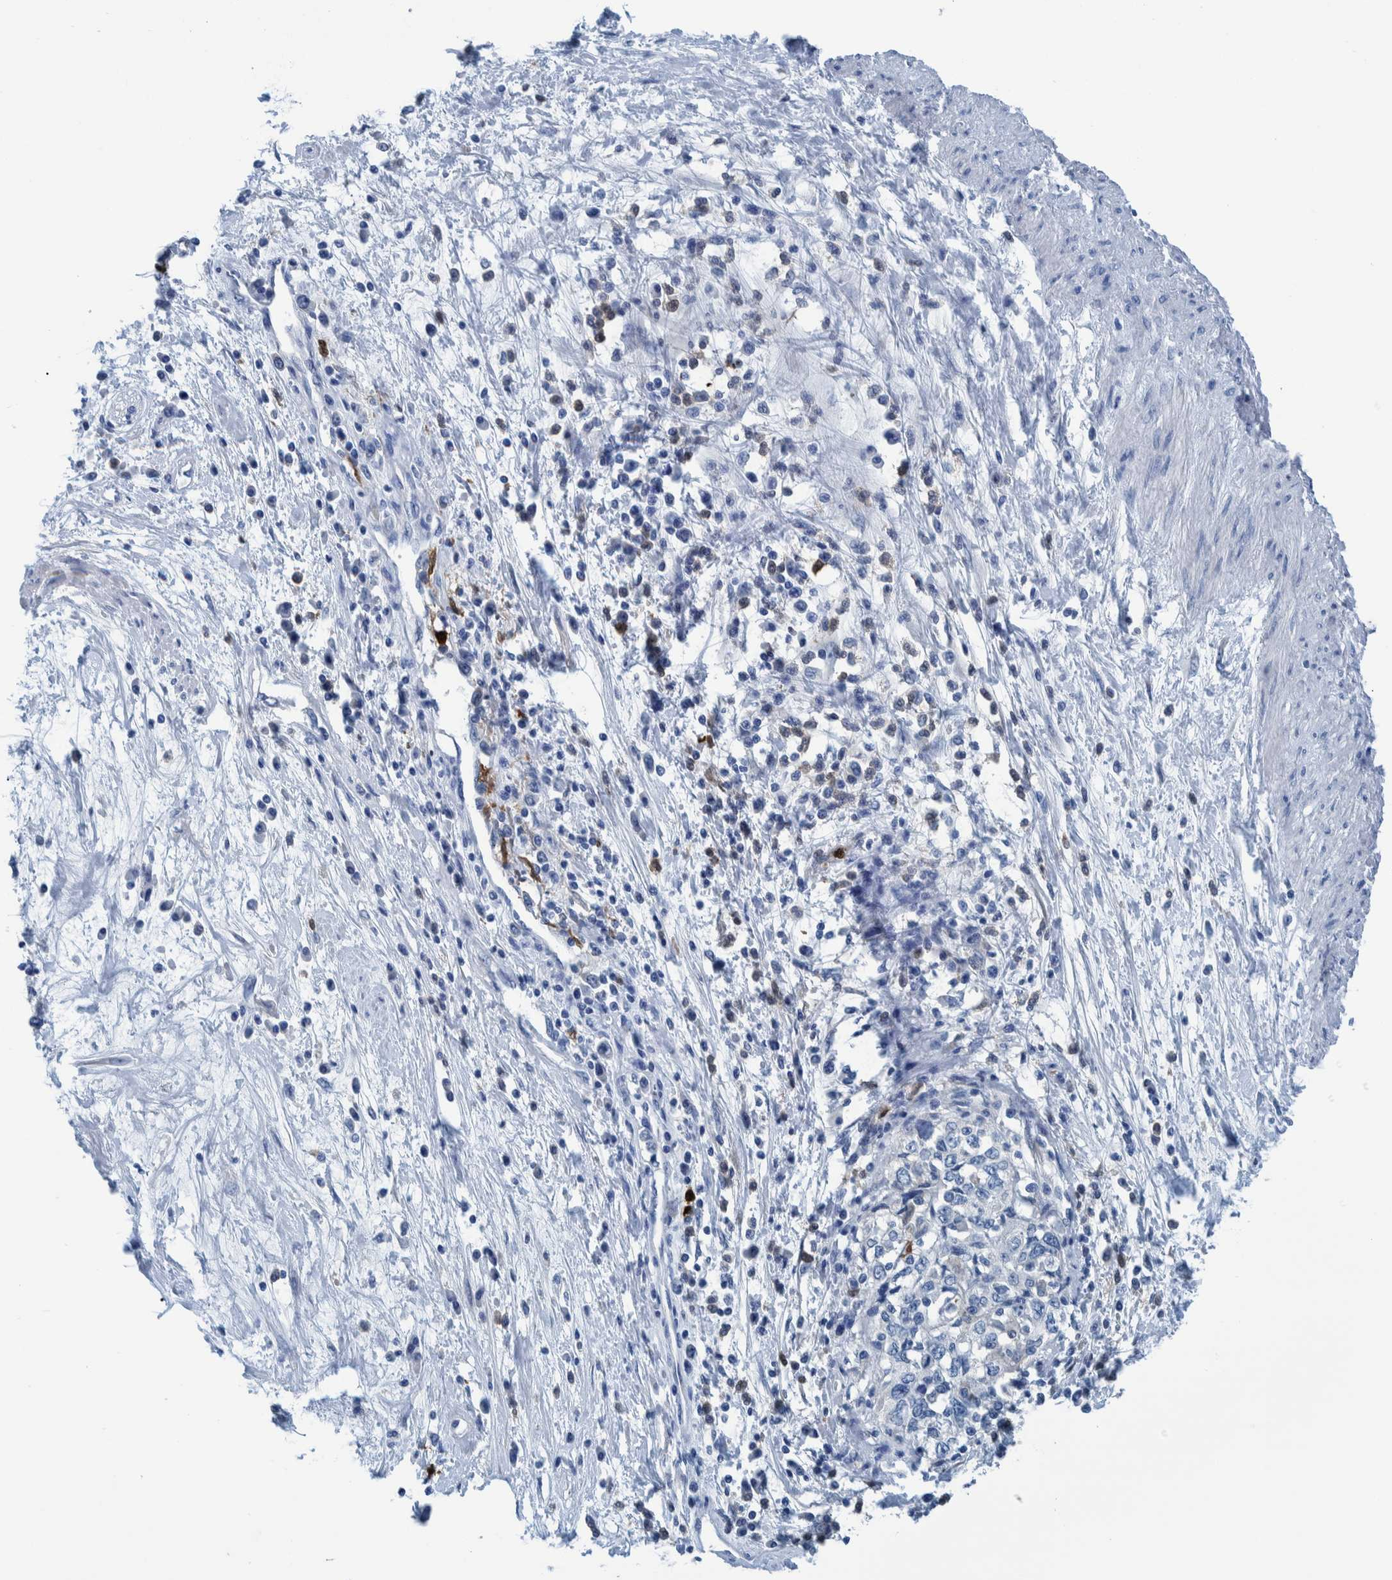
{"staining": {"intensity": "negative", "quantity": "none", "location": "none"}, "tissue": "cervical cancer", "cell_type": "Tumor cells", "image_type": "cancer", "snomed": [{"axis": "morphology", "description": "Squamous cell carcinoma, NOS"}, {"axis": "topography", "description": "Cervix"}], "caption": "Immunohistochemical staining of human cervical cancer reveals no significant expression in tumor cells.", "gene": "IDO1", "patient": {"sex": "female", "age": 57}}